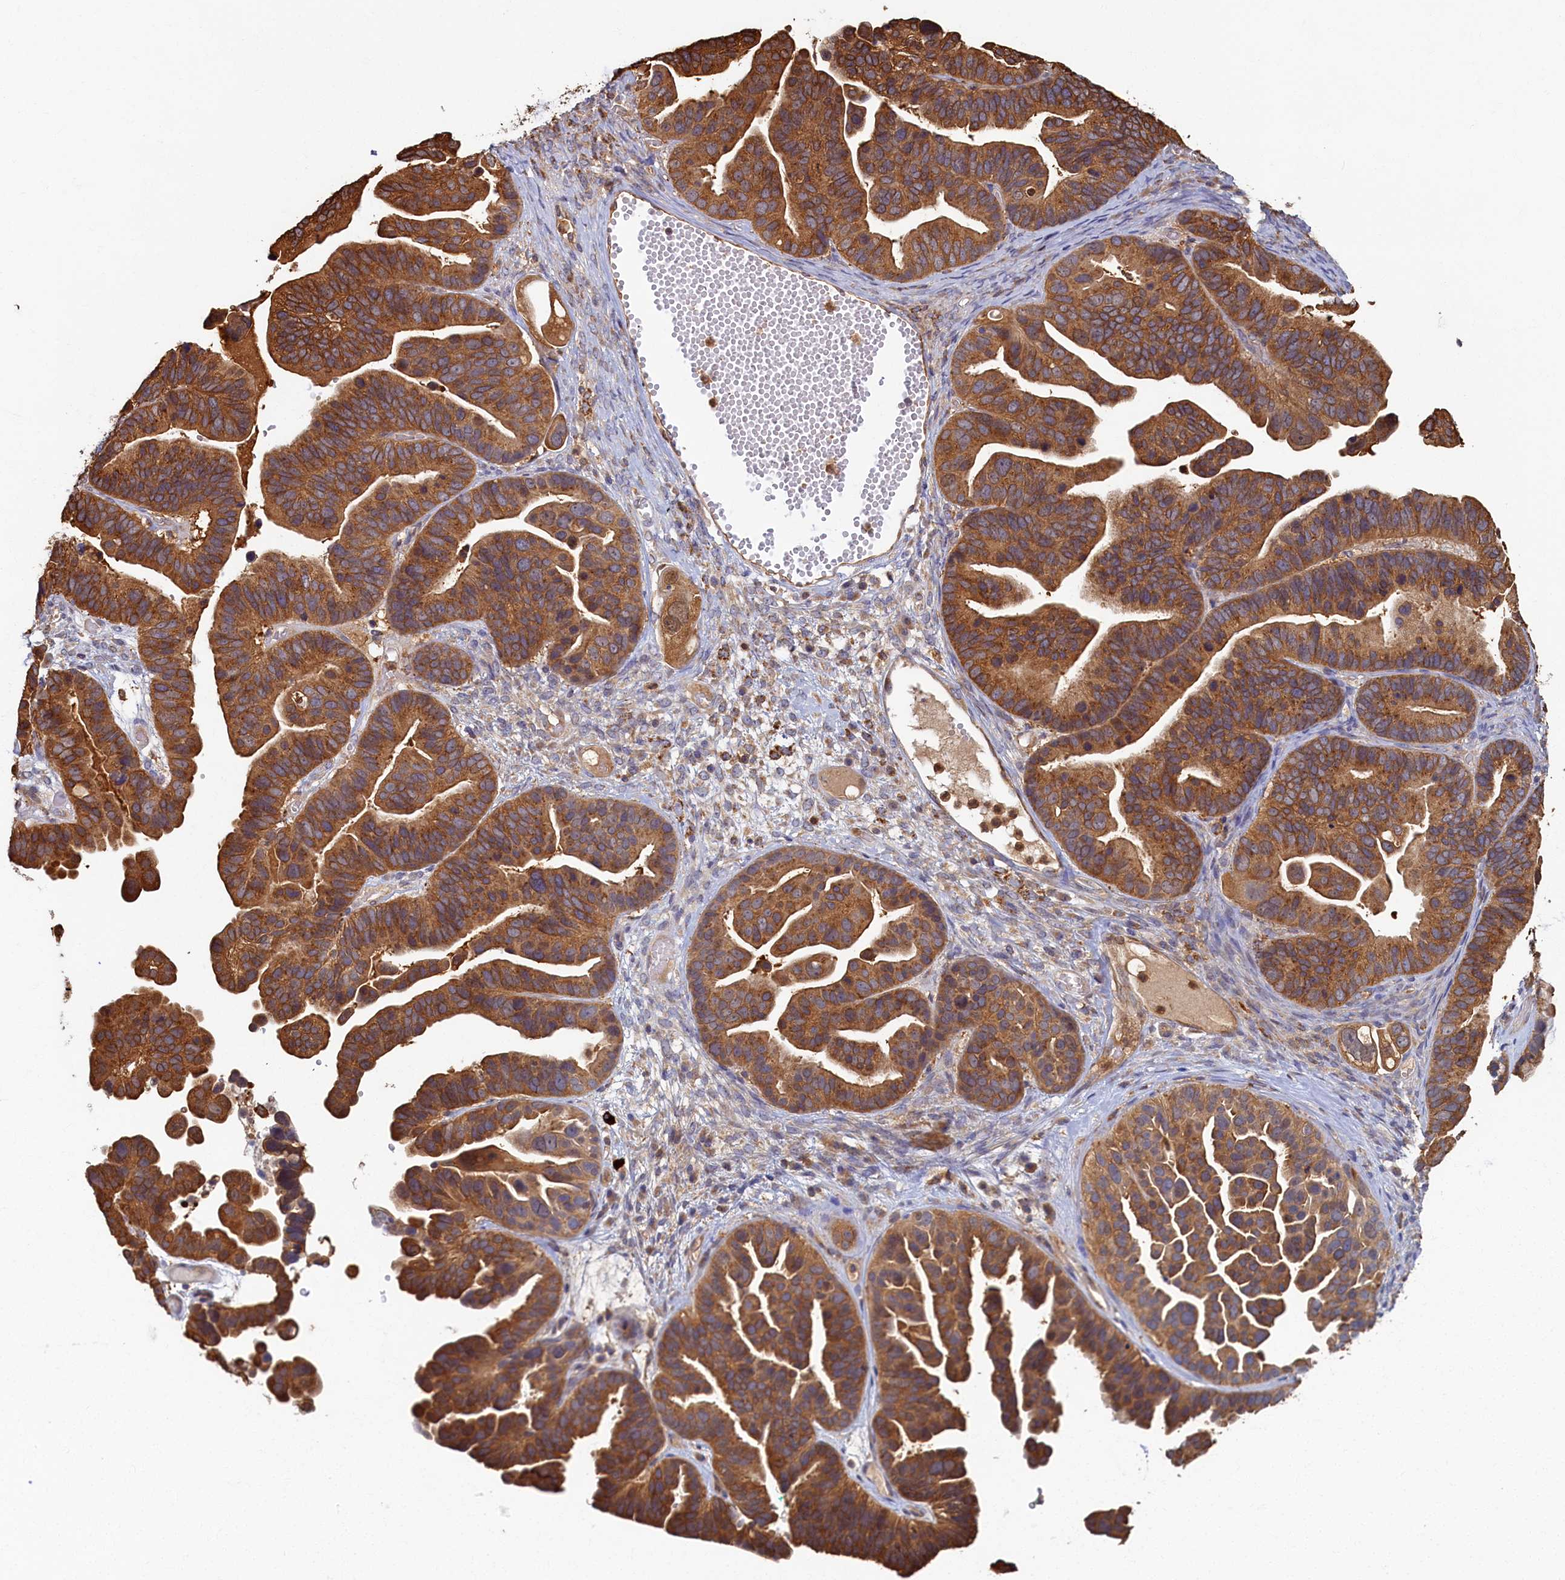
{"staining": {"intensity": "strong", "quantity": ">75%", "location": "cytoplasmic/membranous"}, "tissue": "ovarian cancer", "cell_type": "Tumor cells", "image_type": "cancer", "snomed": [{"axis": "morphology", "description": "Cystadenocarcinoma, serous, NOS"}, {"axis": "topography", "description": "Ovary"}], "caption": "An IHC histopathology image of neoplastic tissue is shown. Protein staining in brown highlights strong cytoplasmic/membranous positivity in ovarian cancer (serous cystadenocarcinoma) within tumor cells.", "gene": "TIMM8B", "patient": {"sex": "female", "age": 56}}